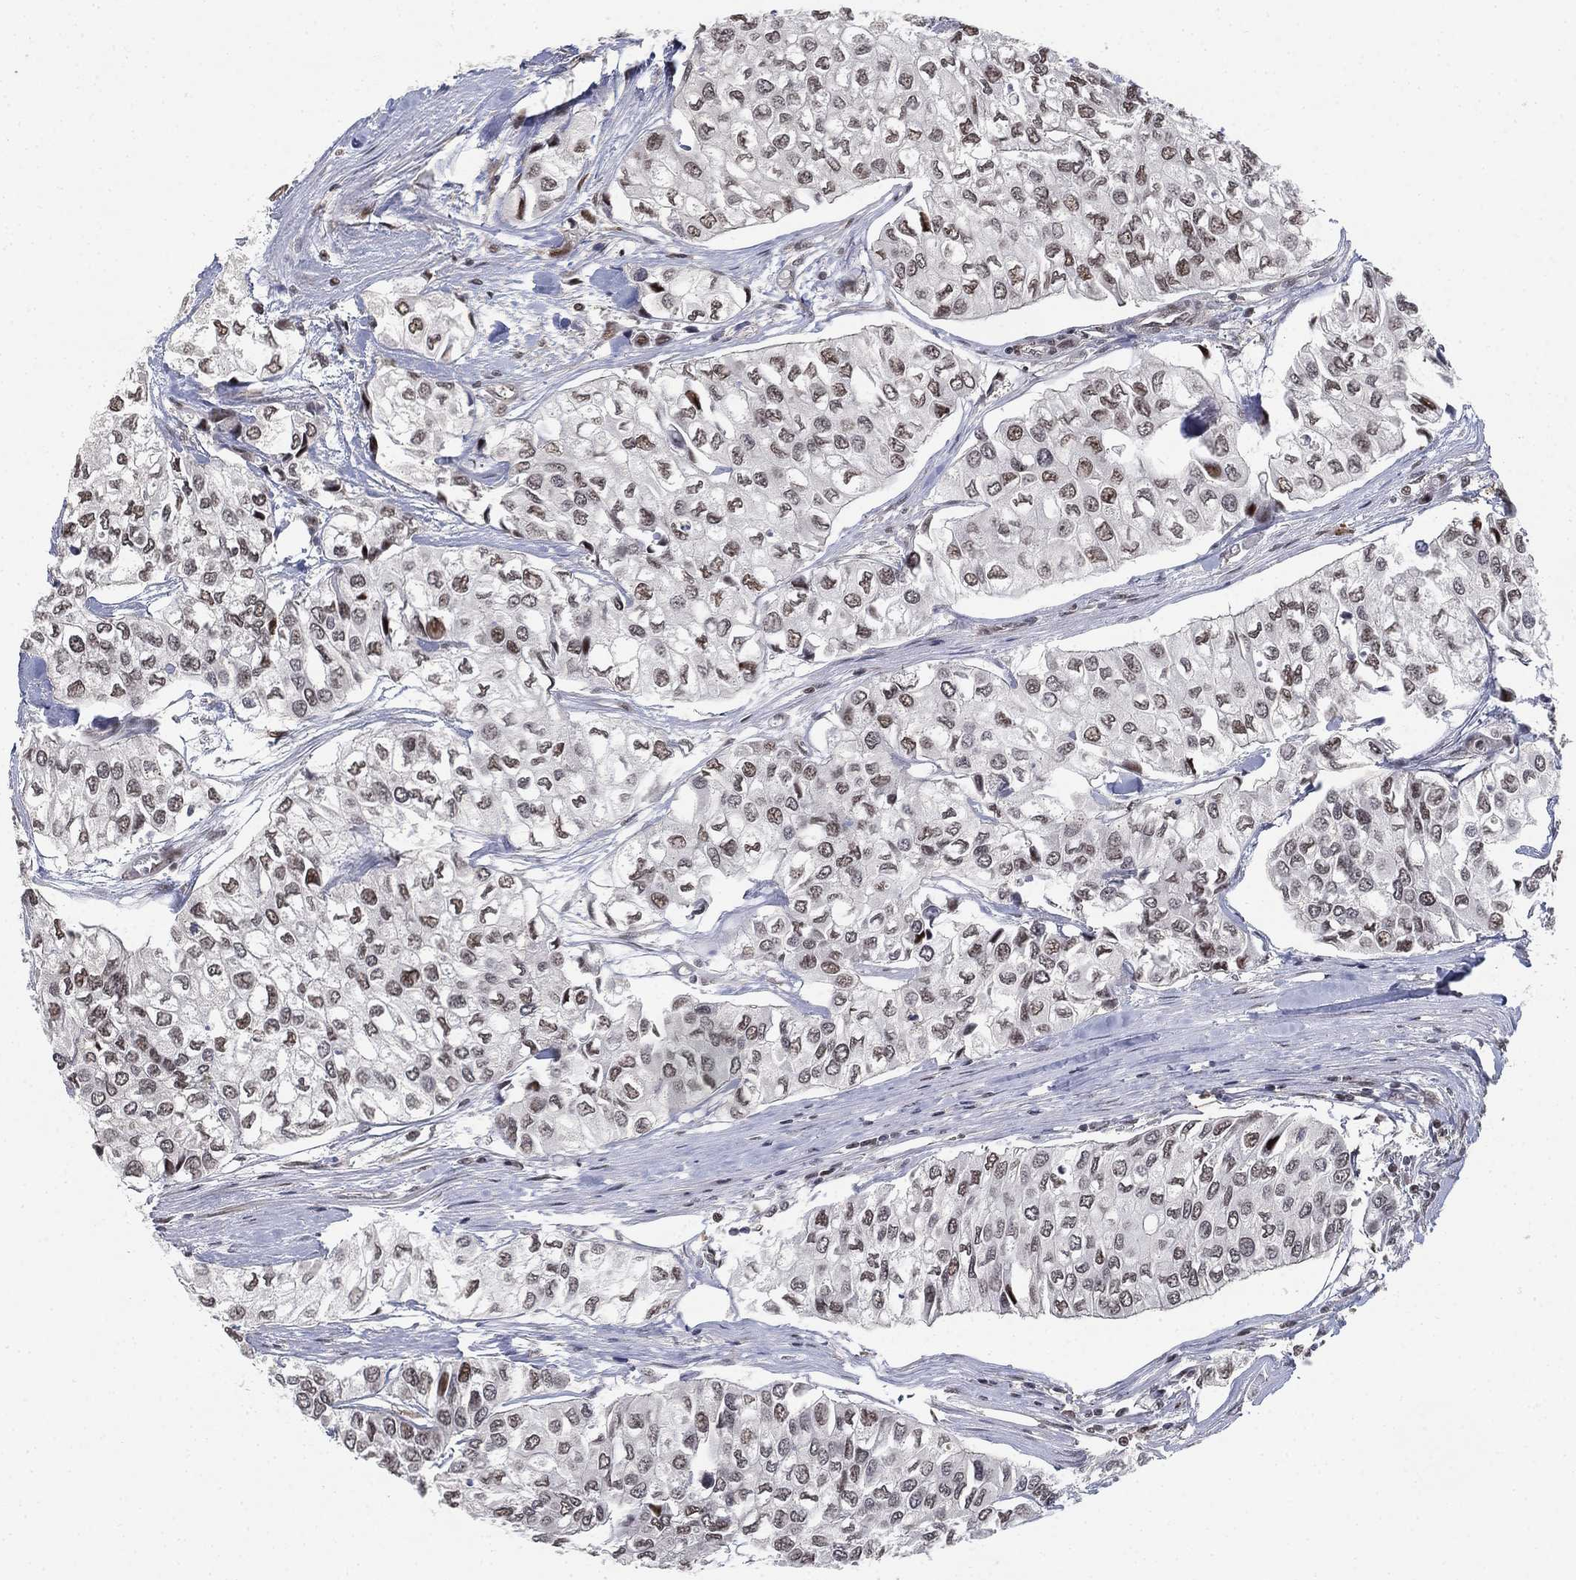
{"staining": {"intensity": "weak", "quantity": "<25%", "location": "nuclear"}, "tissue": "urothelial cancer", "cell_type": "Tumor cells", "image_type": "cancer", "snomed": [{"axis": "morphology", "description": "Urothelial carcinoma, High grade"}, {"axis": "topography", "description": "Urinary bladder"}], "caption": "DAB (3,3'-diaminobenzidine) immunohistochemical staining of human urothelial carcinoma (high-grade) demonstrates no significant expression in tumor cells.", "gene": "ZSCAN30", "patient": {"sex": "male", "age": 73}}